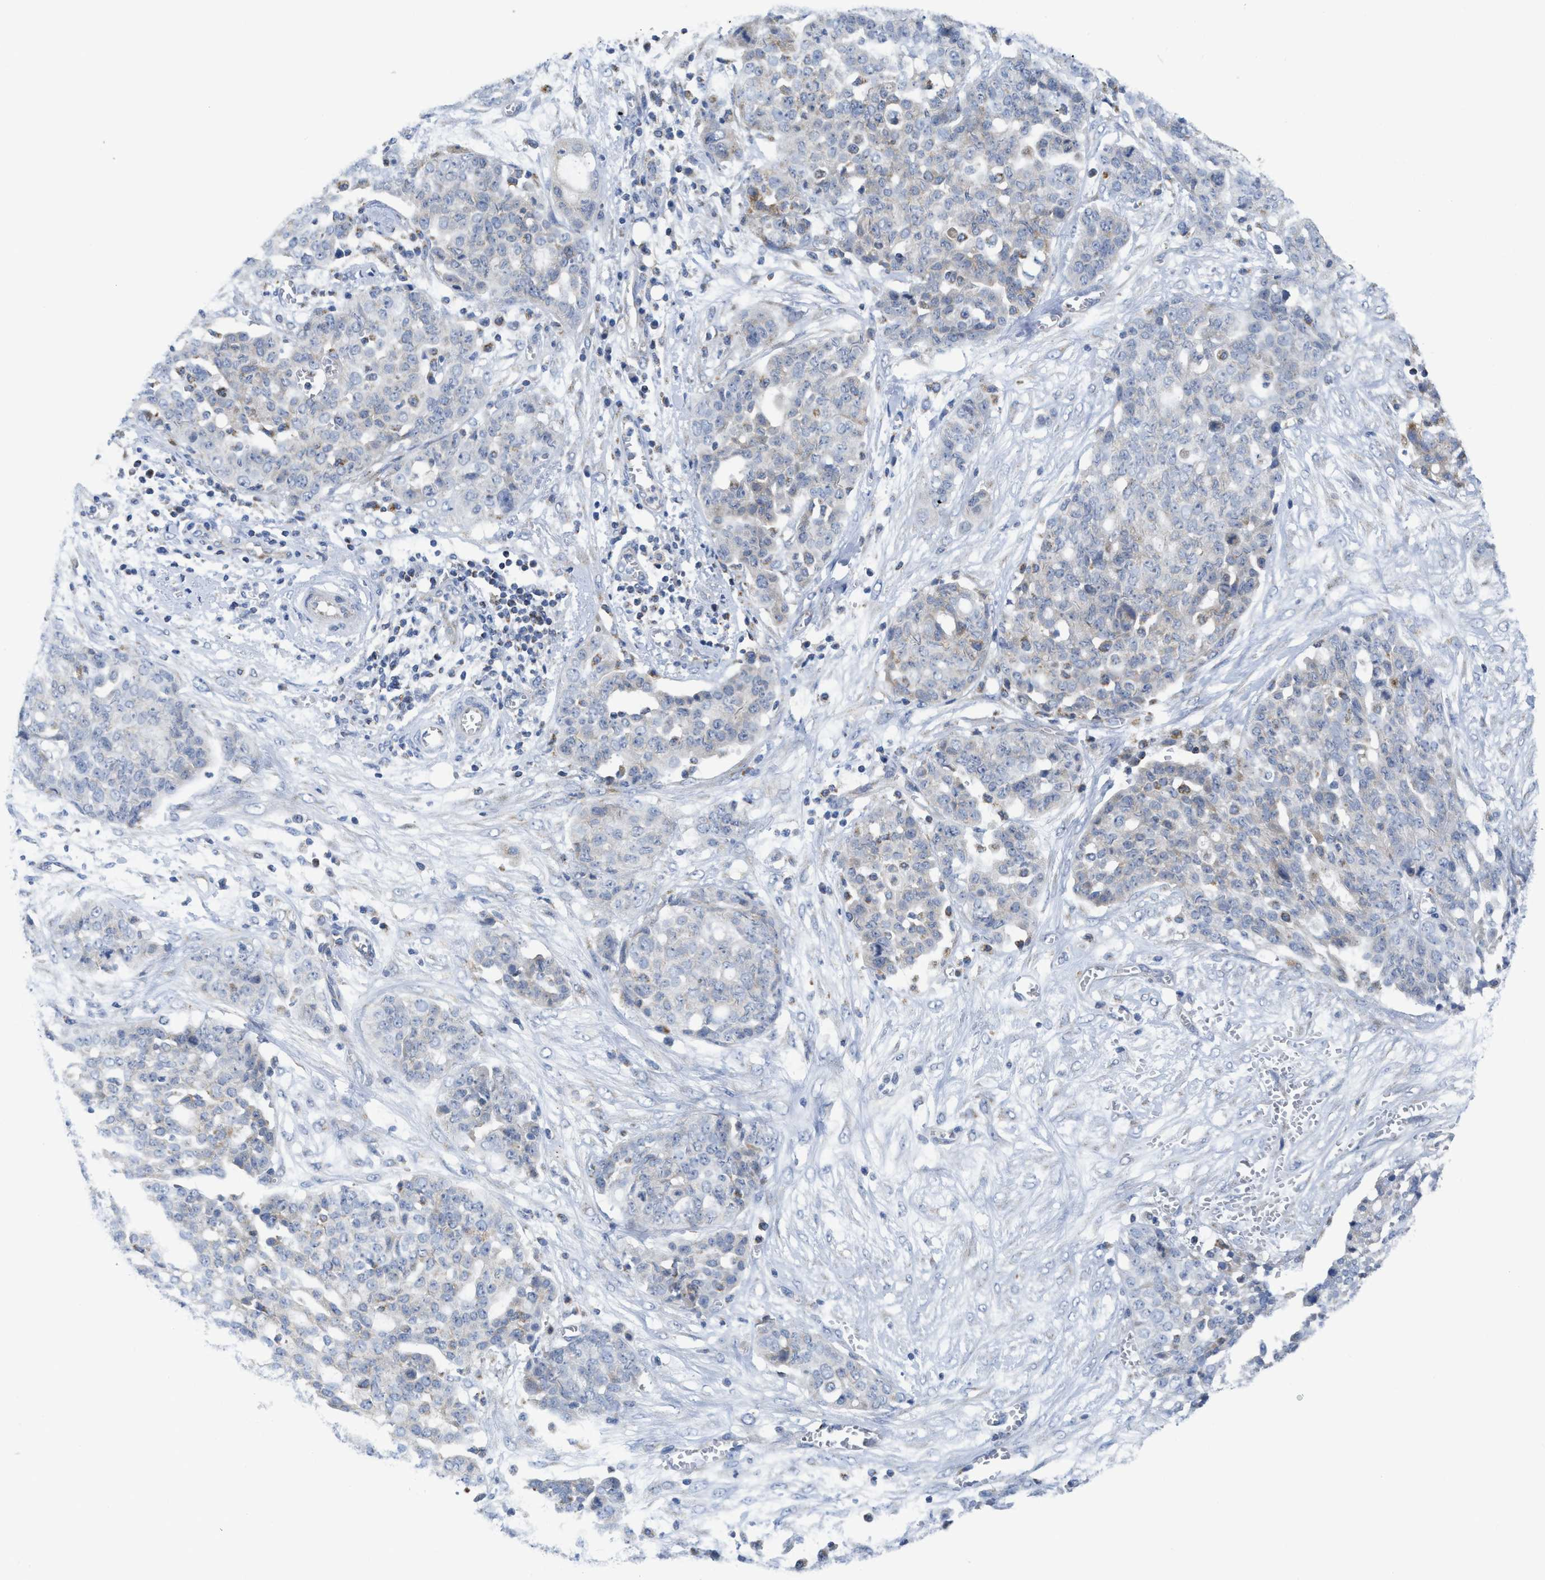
{"staining": {"intensity": "moderate", "quantity": "<25%", "location": "cytoplasmic/membranous"}, "tissue": "ovarian cancer", "cell_type": "Tumor cells", "image_type": "cancer", "snomed": [{"axis": "morphology", "description": "Cystadenocarcinoma, serous, NOS"}, {"axis": "topography", "description": "Soft tissue"}, {"axis": "topography", "description": "Ovary"}], "caption": "IHC of human ovarian serous cystadenocarcinoma demonstrates low levels of moderate cytoplasmic/membranous expression in approximately <25% of tumor cells.", "gene": "GATD3", "patient": {"sex": "female", "age": 57}}